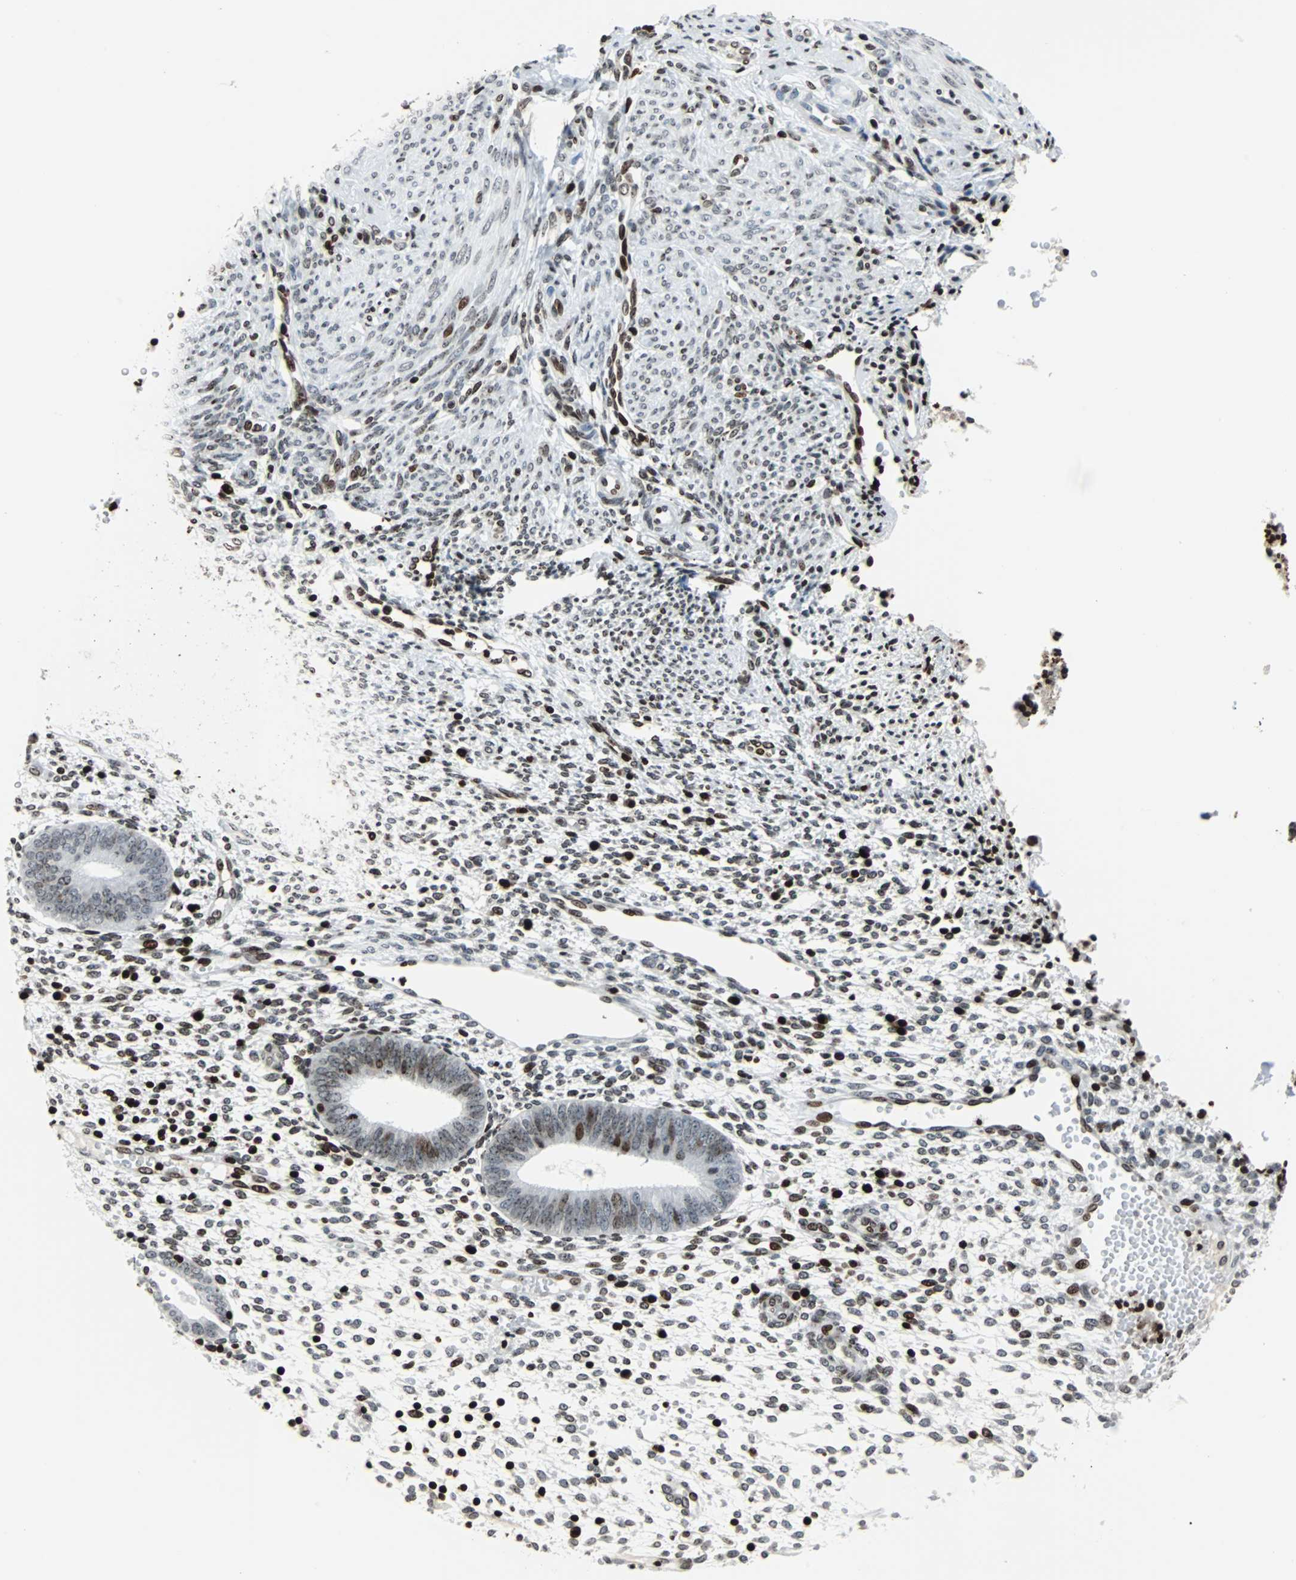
{"staining": {"intensity": "strong", "quantity": ">75%", "location": "nuclear"}, "tissue": "endometrium", "cell_type": "Cells in endometrial stroma", "image_type": "normal", "snomed": [{"axis": "morphology", "description": "Normal tissue, NOS"}, {"axis": "topography", "description": "Endometrium"}], "caption": "Cells in endometrial stroma show strong nuclear staining in about >75% of cells in normal endometrium.", "gene": "ZNF131", "patient": {"sex": "female", "age": 35}}